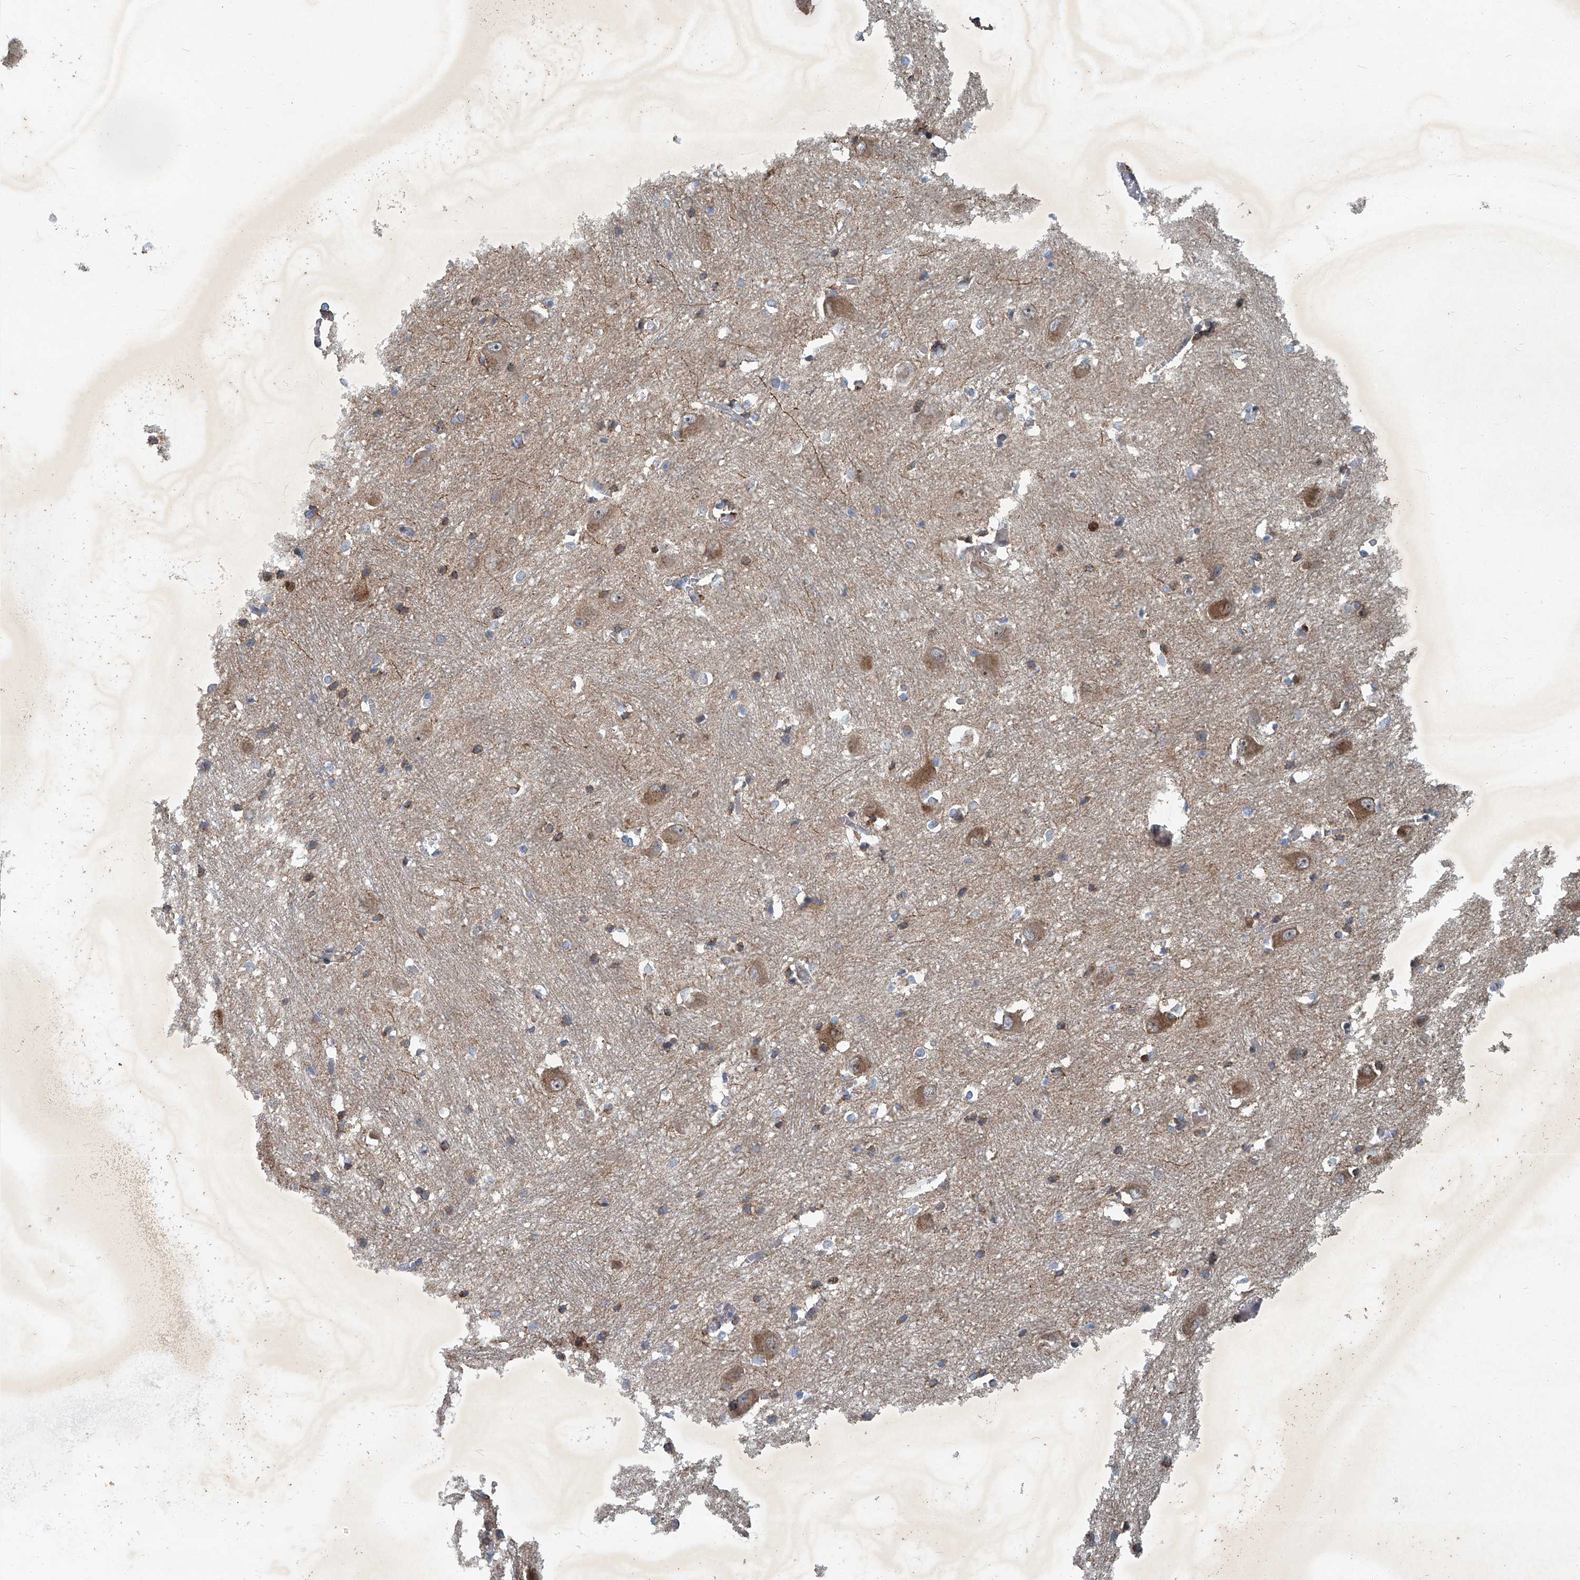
{"staining": {"intensity": "moderate", "quantity": "<25%", "location": "cytoplasmic/membranous"}, "tissue": "caudate", "cell_type": "Glial cells", "image_type": "normal", "snomed": [{"axis": "morphology", "description": "Normal tissue, NOS"}, {"axis": "topography", "description": "Lateral ventricle wall"}], "caption": "High-power microscopy captured an IHC image of unremarkable caudate, revealing moderate cytoplasmic/membranous expression in approximately <25% of glial cells.", "gene": "GPR132", "patient": {"sex": "male", "age": 37}}